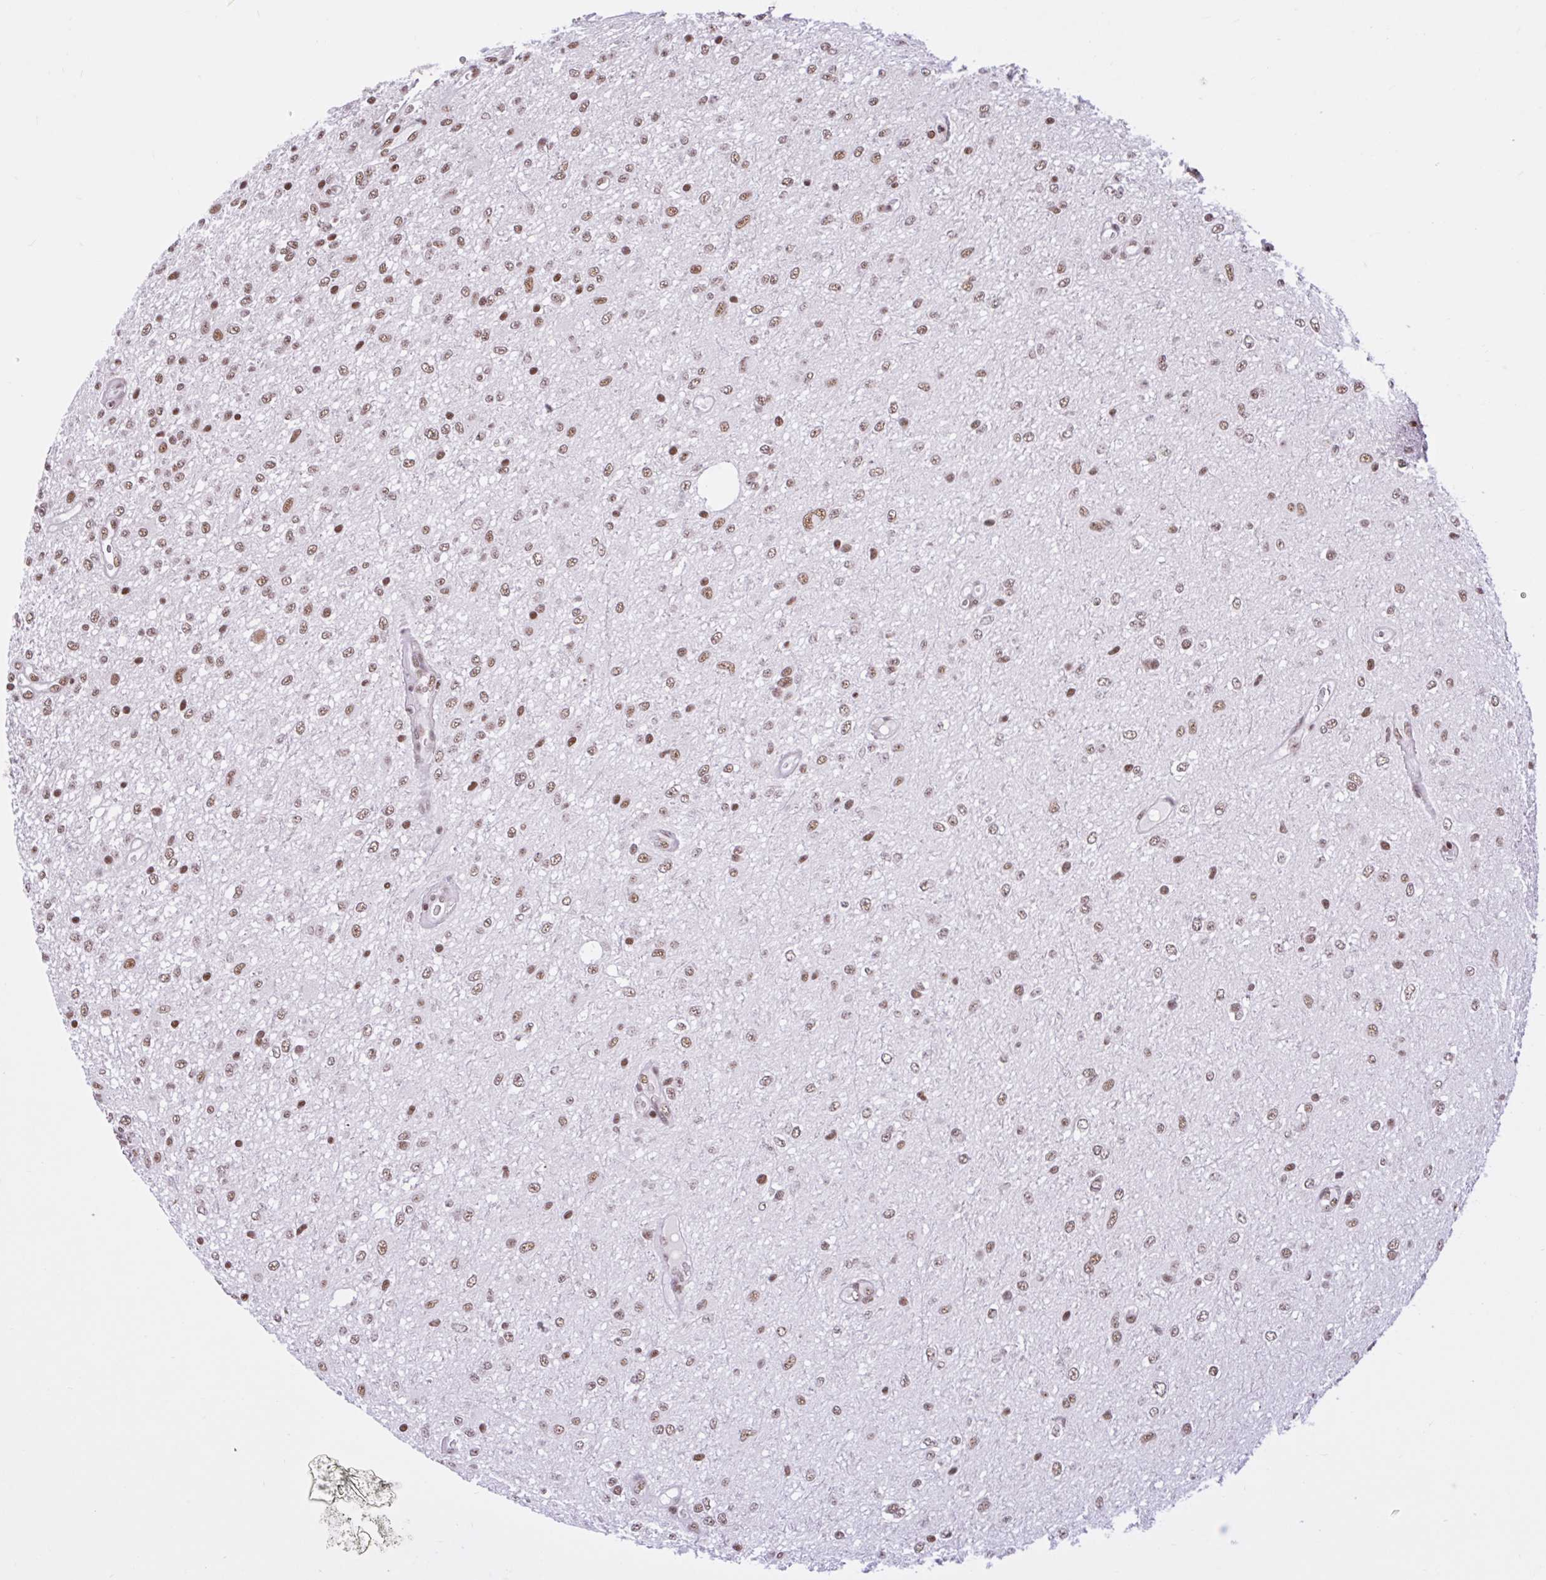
{"staining": {"intensity": "weak", "quantity": ">75%", "location": "nuclear"}, "tissue": "glioma", "cell_type": "Tumor cells", "image_type": "cancer", "snomed": [{"axis": "morphology", "description": "Glioma, malignant, Low grade"}, {"axis": "topography", "description": "Cerebellum"}], "caption": "Protein staining of malignant low-grade glioma tissue demonstrates weak nuclear expression in approximately >75% of tumor cells. (DAB IHC, brown staining for protein, blue staining for nuclei).", "gene": "CCDC12", "patient": {"sex": "female", "age": 5}}